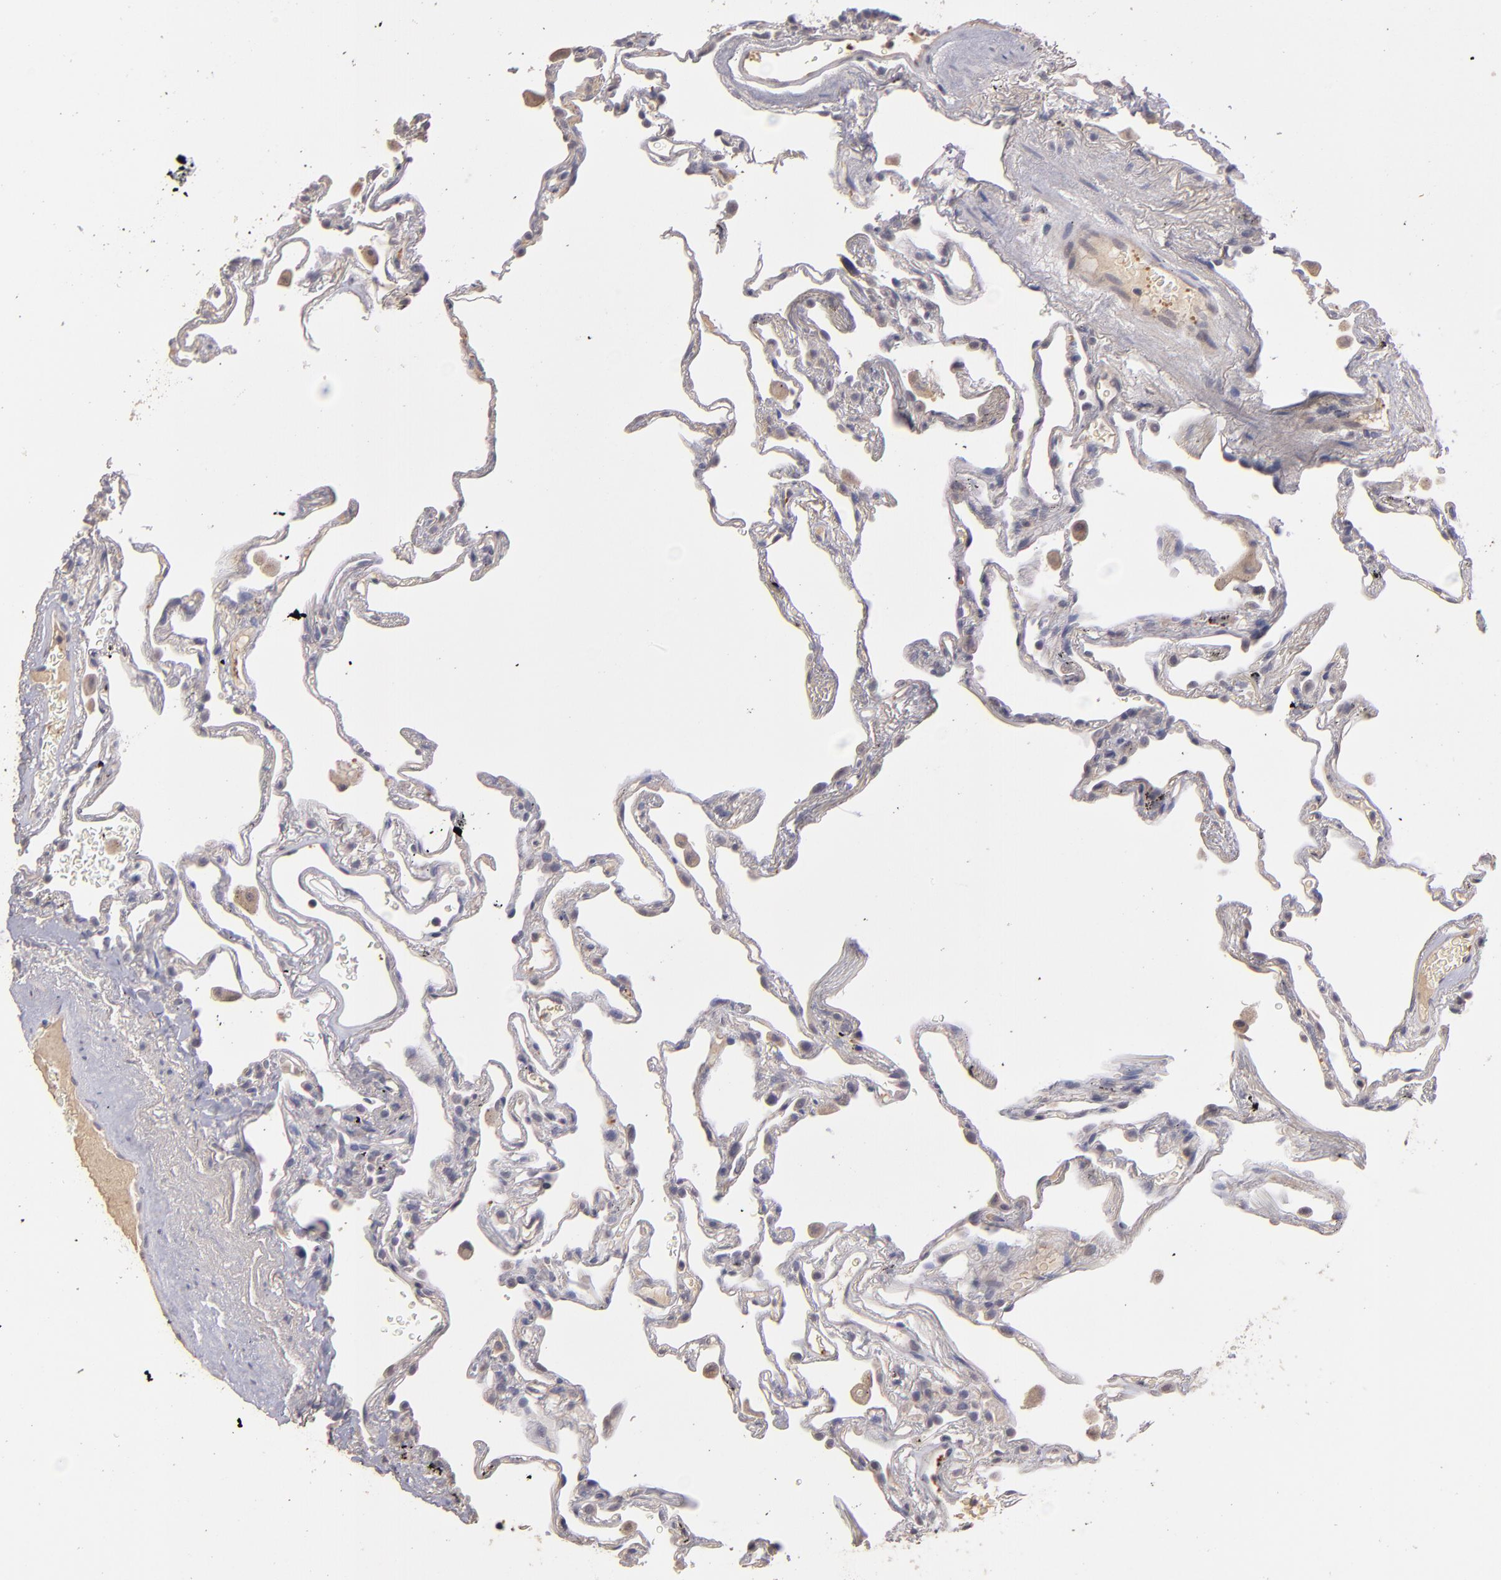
{"staining": {"intensity": "weak", "quantity": "<25%", "location": "cytoplasmic/membranous"}, "tissue": "lung", "cell_type": "Alveolar cells", "image_type": "normal", "snomed": [{"axis": "morphology", "description": "Normal tissue, NOS"}, {"axis": "morphology", "description": "Inflammation, NOS"}, {"axis": "topography", "description": "Lung"}], "caption": "A high-resolution micrograph shows IHC staining of normal lung, which displays no significant positivity in alveolar cells.", "gene": "GNAZ", "patient": {"sex": "male", "age": 69}}